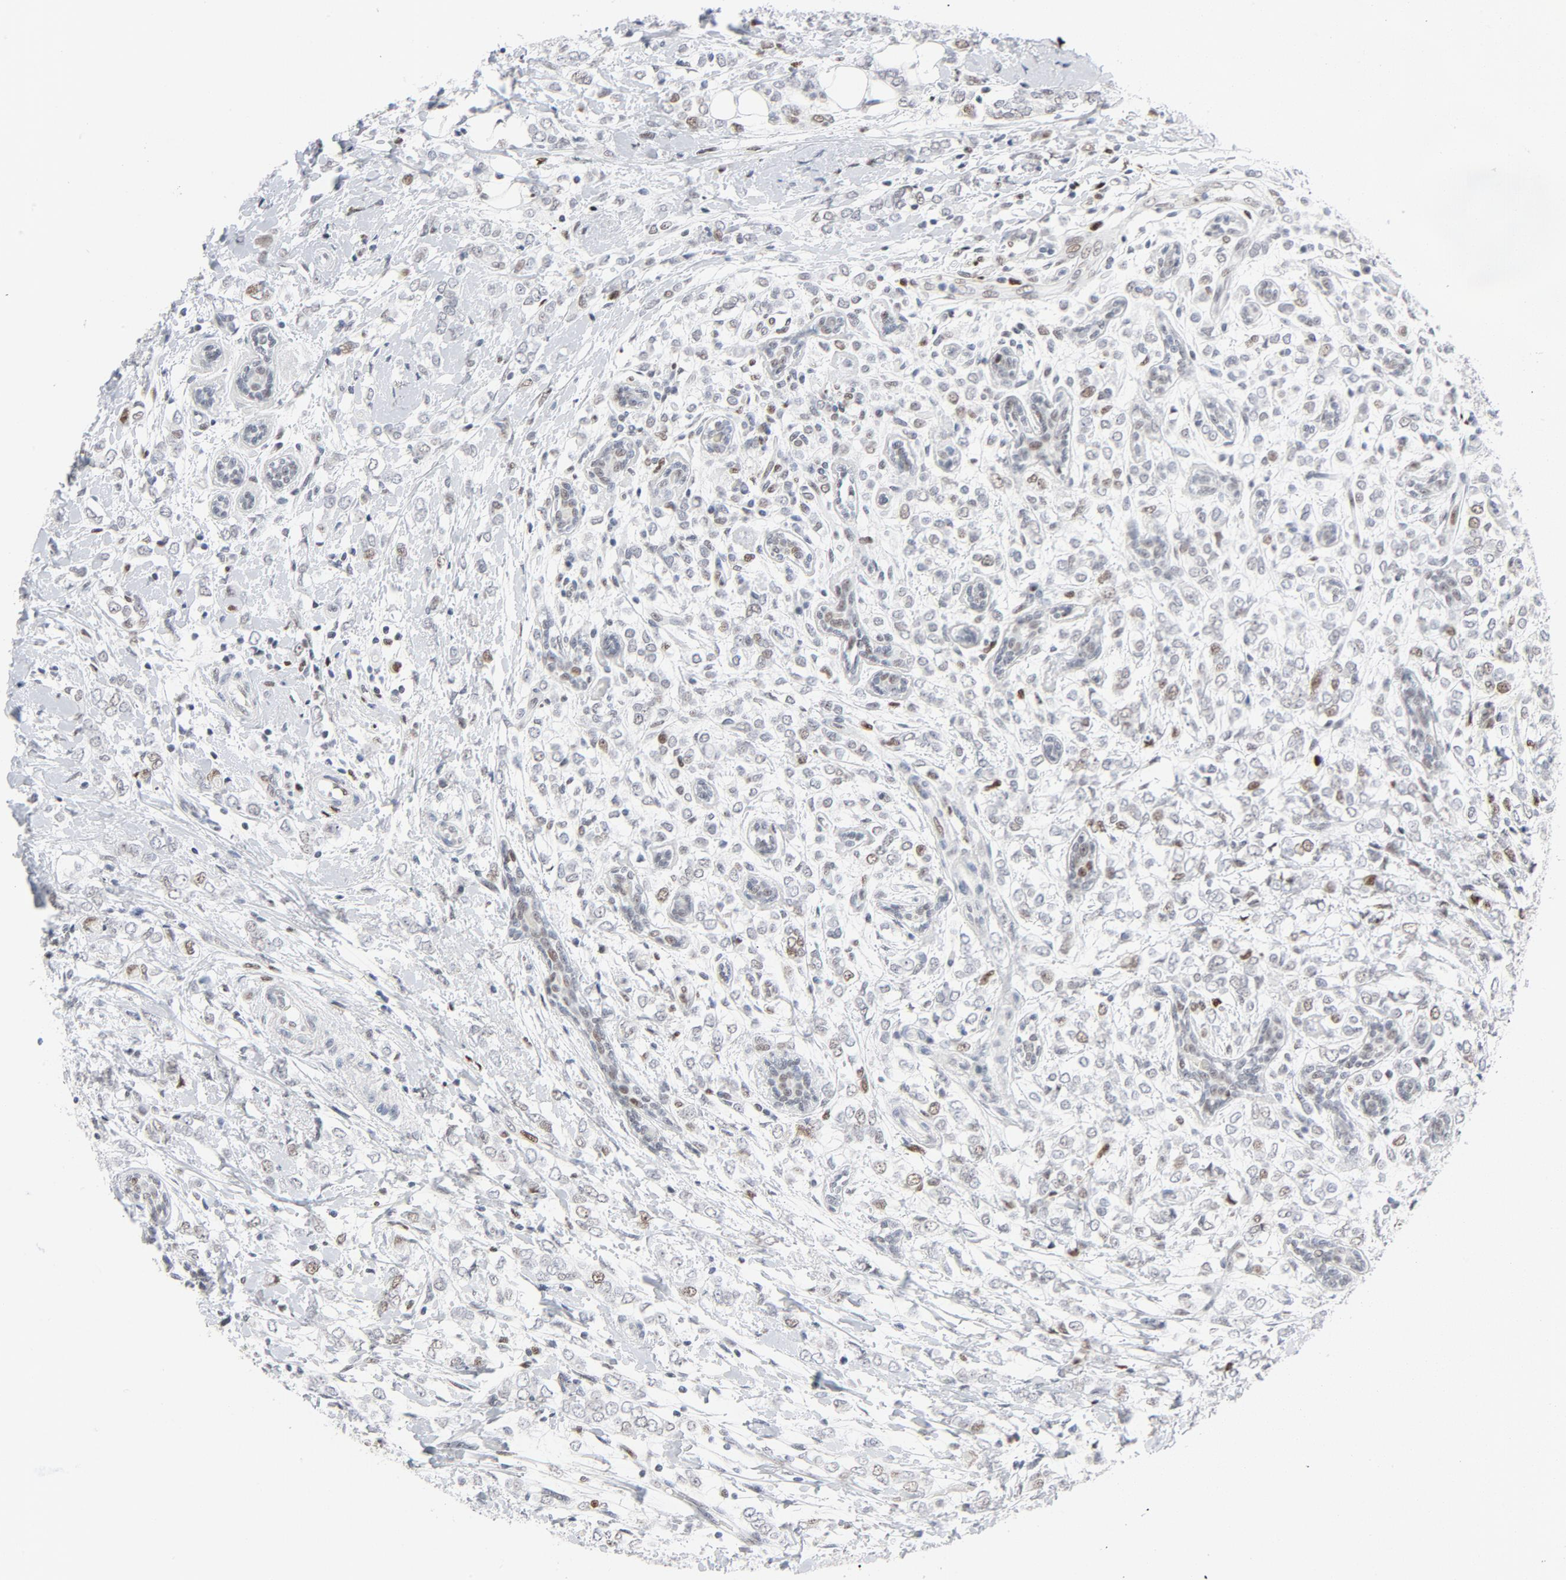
{"staining": {"intensity": "weak", "quantity": "<25%", "location": "nuclear"}, "tissue": "breast cancer", "cell_type": "Tumor cells", "image_type": "cancer", "snomed": [{"axis": "morphology", "description": "Normal tissue, NOS"}, {"axis": "morphology", "description": "Lobular carcinoma"}, {"axis": "topography", "description": "Breast"}], "caption": "This is an immunohistochemistry photomicrograph of human lobular carcinoma (breast). There is no positivity in tumor cells.", "gene": "POLD1", "patient": {"sex": "female", "age": 47}}